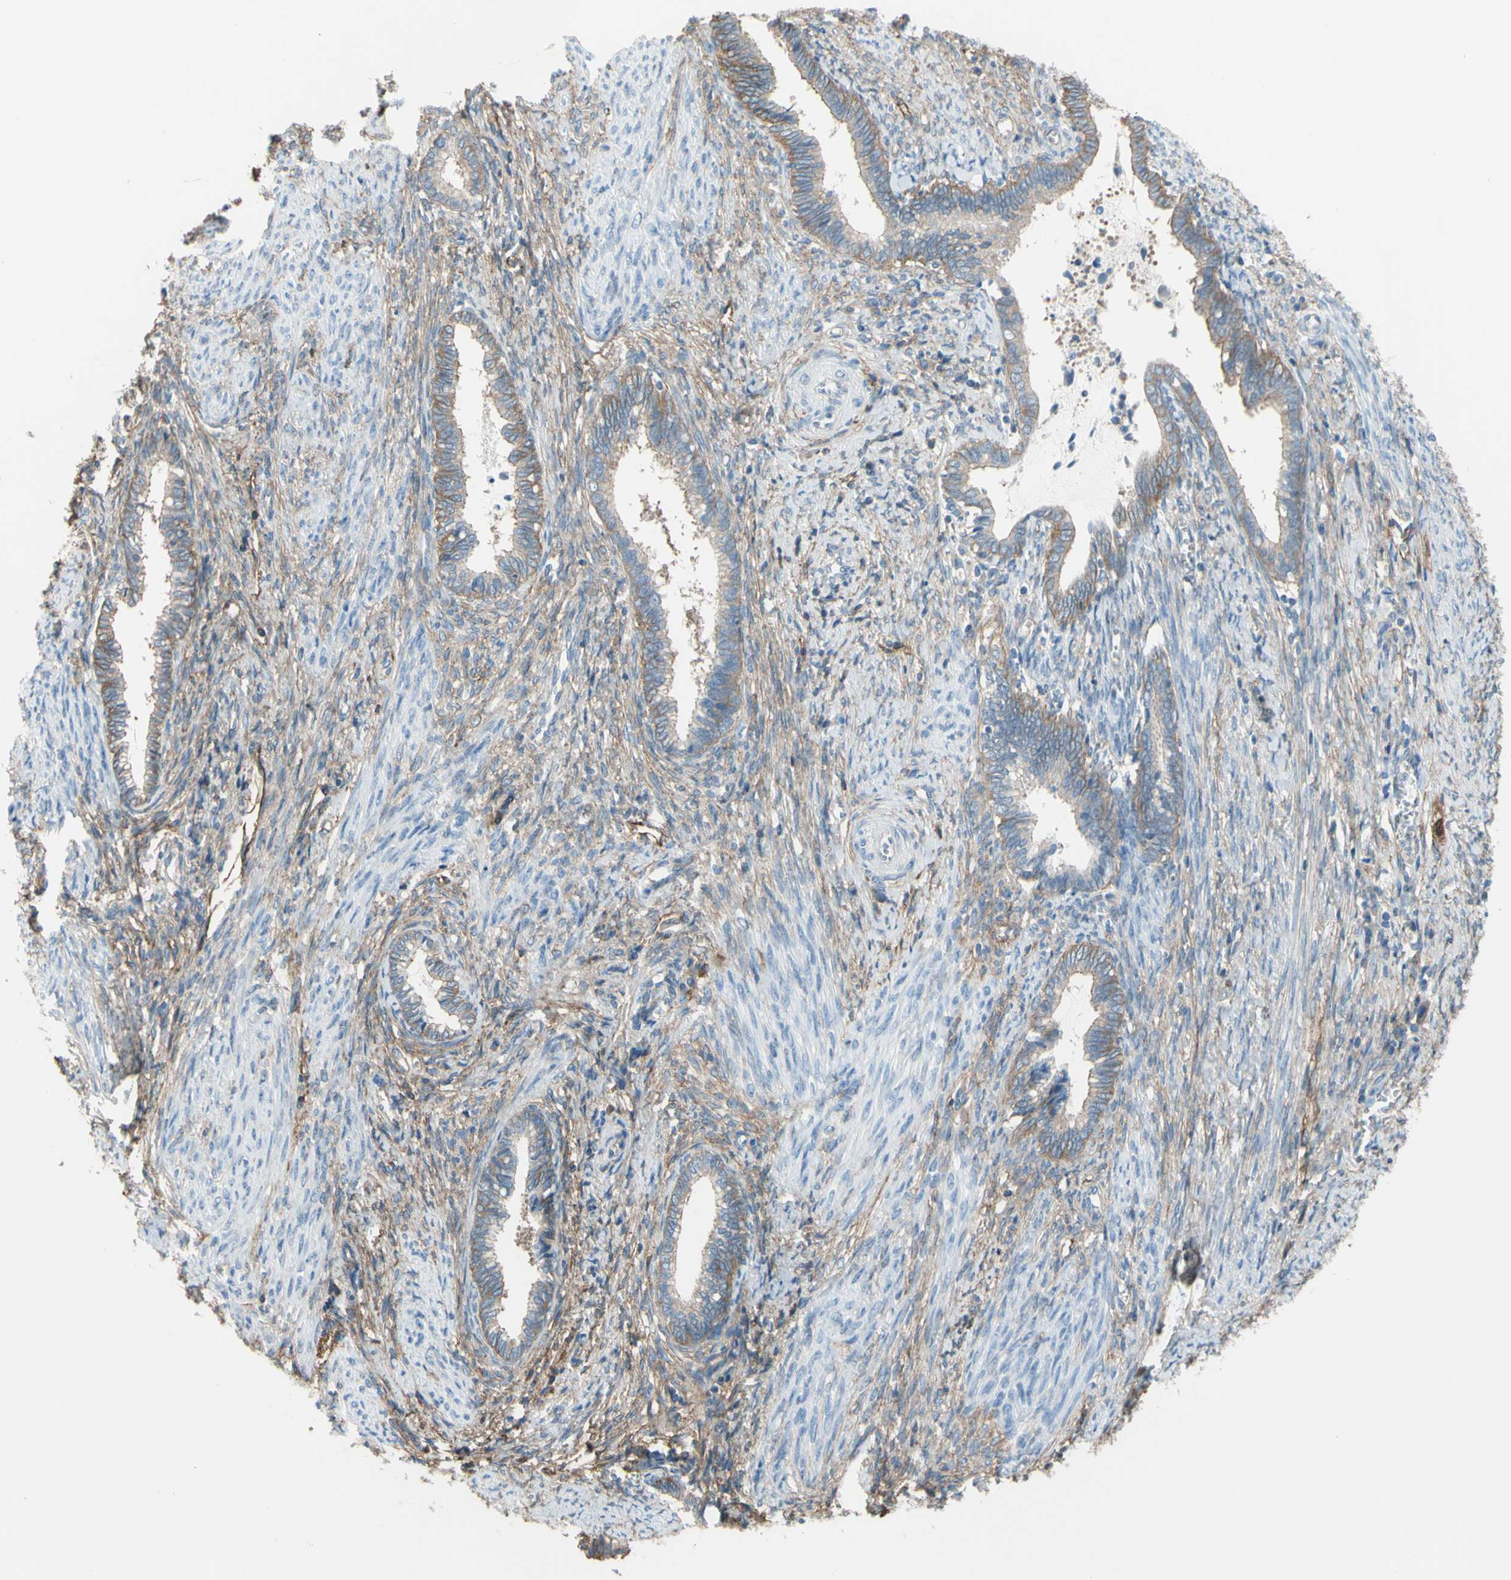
{"staining": {"intensity": "weak", "quantity": "25%-75%", "location": "cytoplasmic/membranous"}, "tissue": "cervical cancer", "cell_type": "Tumor cells", "image_type": "cancer", "snomed": [{"axis": "morphology", "description": "Adenocarcinoma, NOS"}, {"axis": "topography", "description": "Cervix"}], "caption": "DAB (3,3'-diaminobenzidine) immunohistochemical staining of cervical adenocarcinoma shows weak cytoplasmic/membranous protein positivity in approximately 25%-75% of tumor cells.", "gene": "ADD1", "patient": {"sex": "female", "age": 44}}